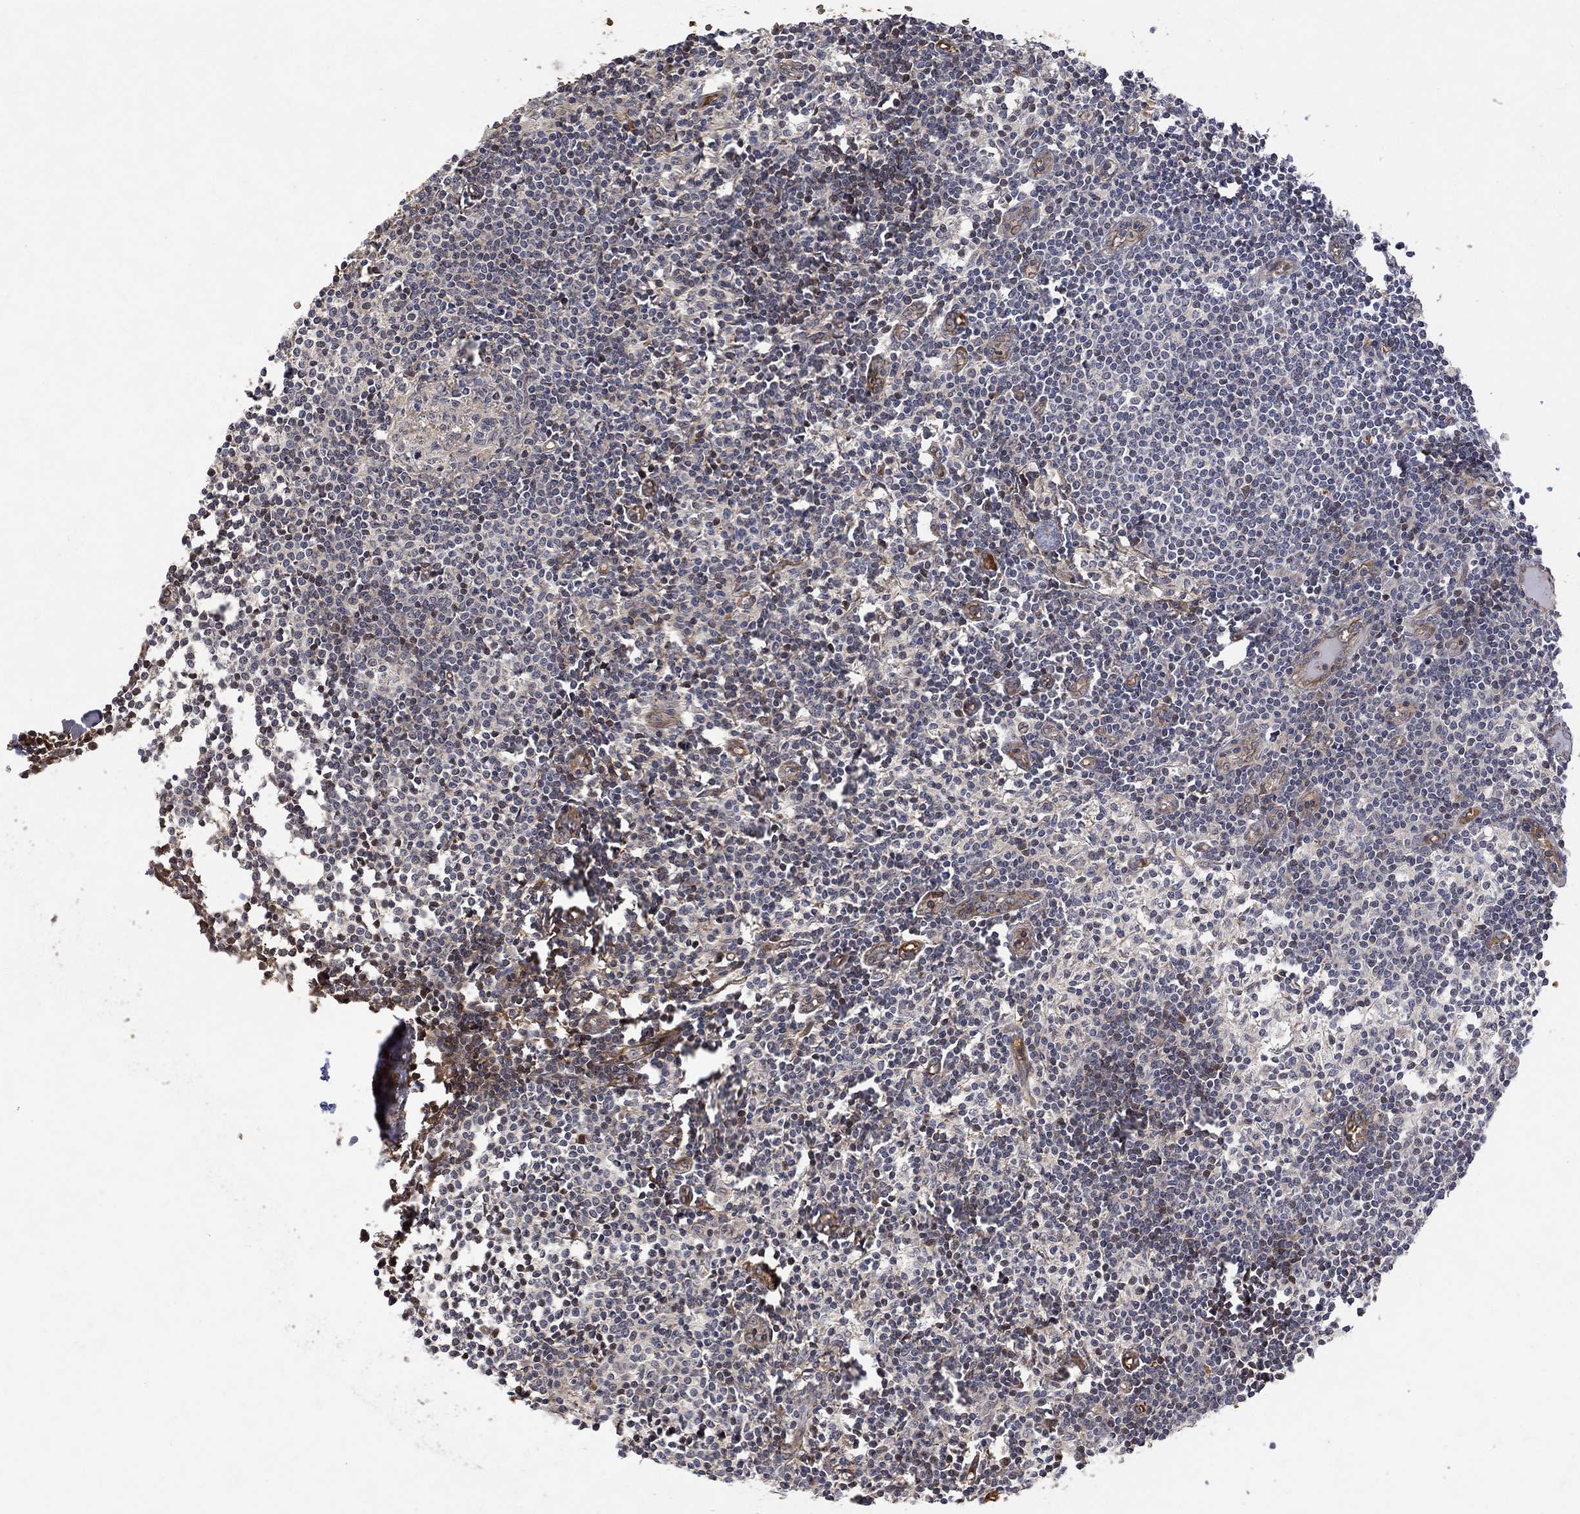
{"staining": {"intensity": "negative", "quantity": "none", "location": "none"}, "tissue": "lymph node", "cell_type": "Germinal center cells", "image_type": "normal", "snomed": [{"axis": "morphology", "description": "Normal tissue, NOS"}, {"axis": "topography", "description": "Lymph node"}], "caption": "The IHC micrograph has no significant positivity in germinal center cells of lymph node.", "gene": "GRIN2D", "patient": {"sex": "male", "age": 59}}